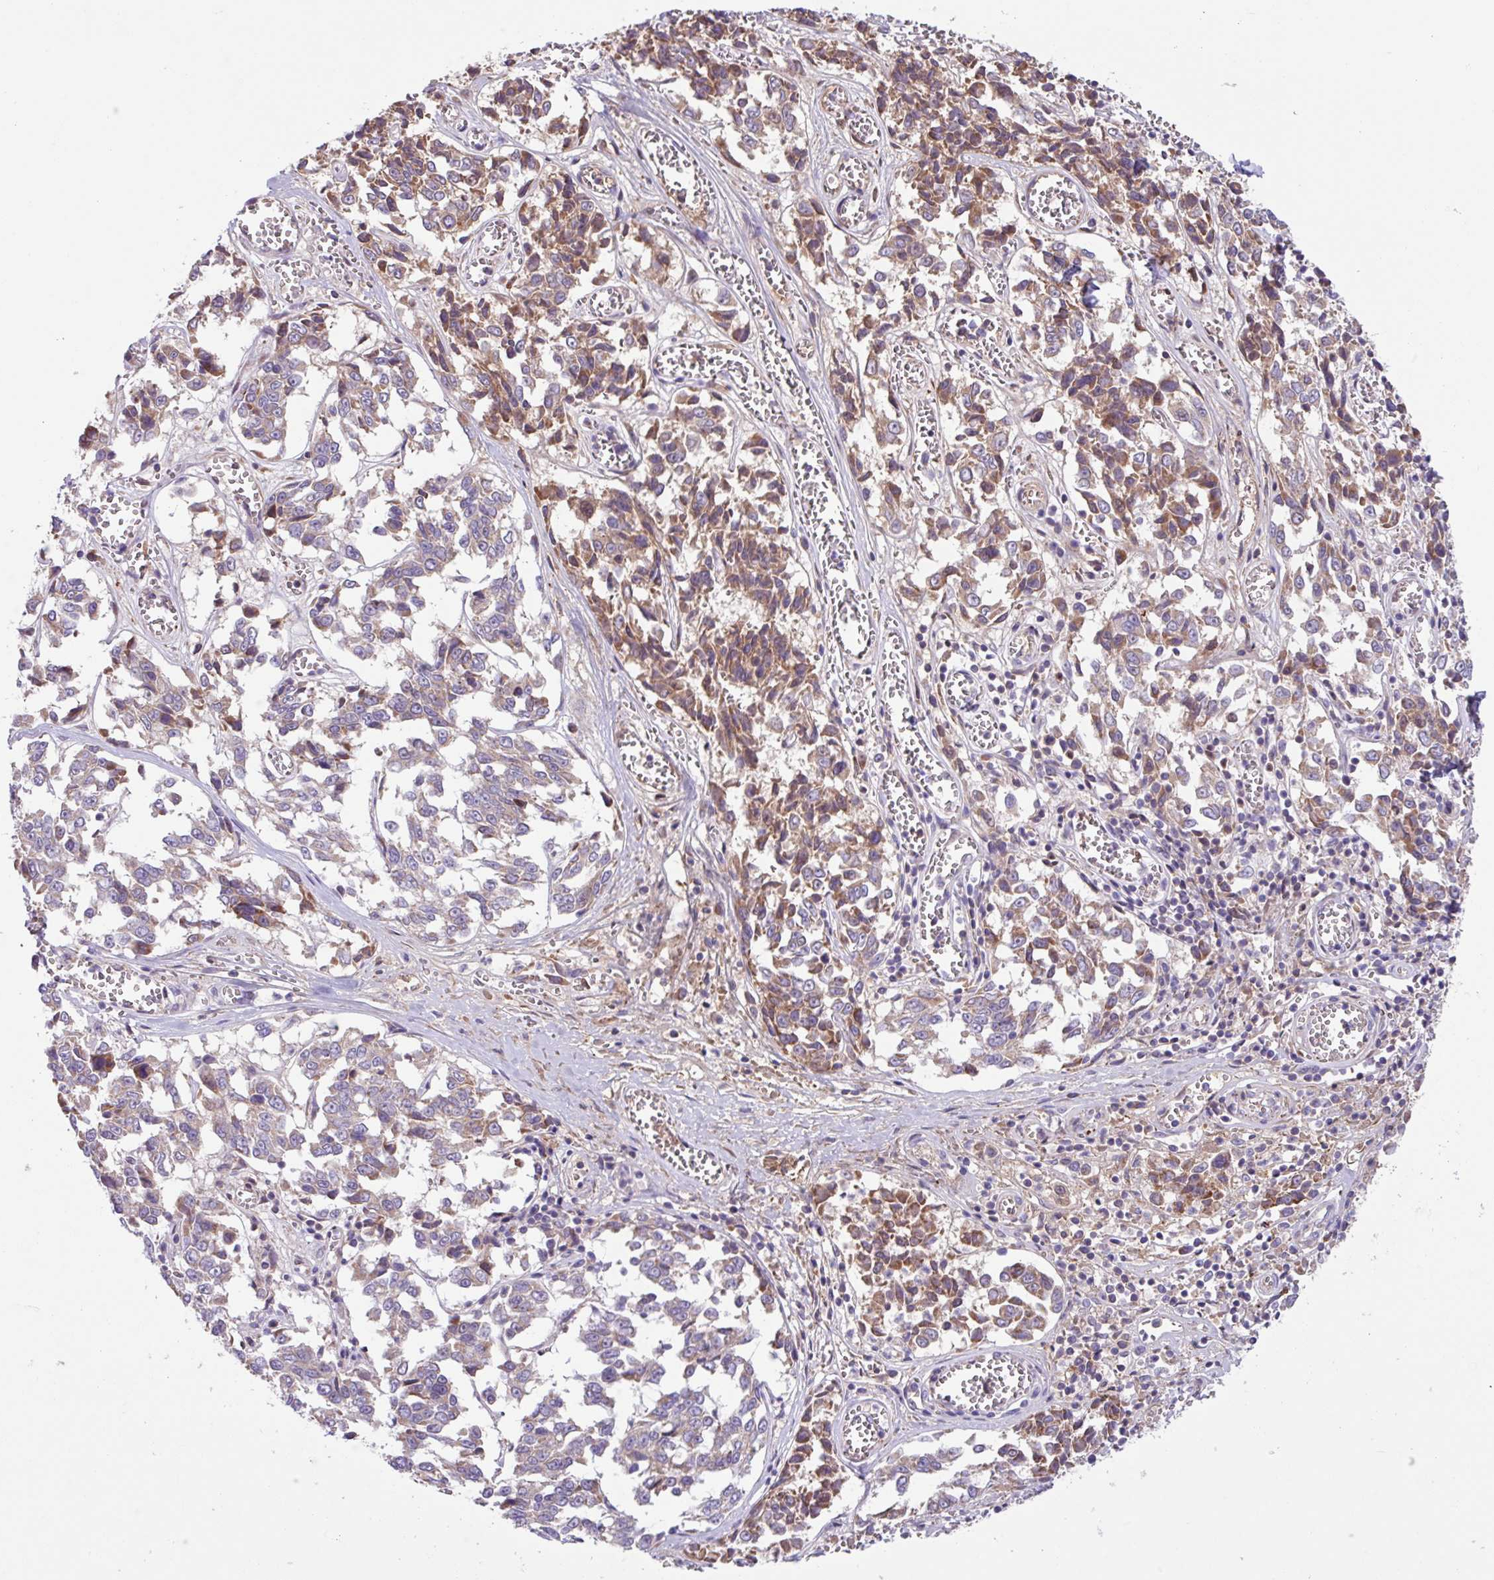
{"staining": {"intensity": "moderate", "quantity": "25%-75%", "location": "cytoplasmic/membranous"}, "tissue": "melanoma", "cell_type": "Tumor cells", "image_type": "cancer", "snomed": [{"axis": "morphology", "description": "Malignant melanoma, NOS"}, {"axis": "topography", "description": "Skin"}], "caption": "The micrograph shows staining of melanoma, revealing moderate cytoplasmic/membranous protein staining (brown color) within tumor cells. (DAB = brown stain, brightfield microscopy at high magnification).", "gene": "IQCJ", "patient": {"sex": "female", "age": 64}}